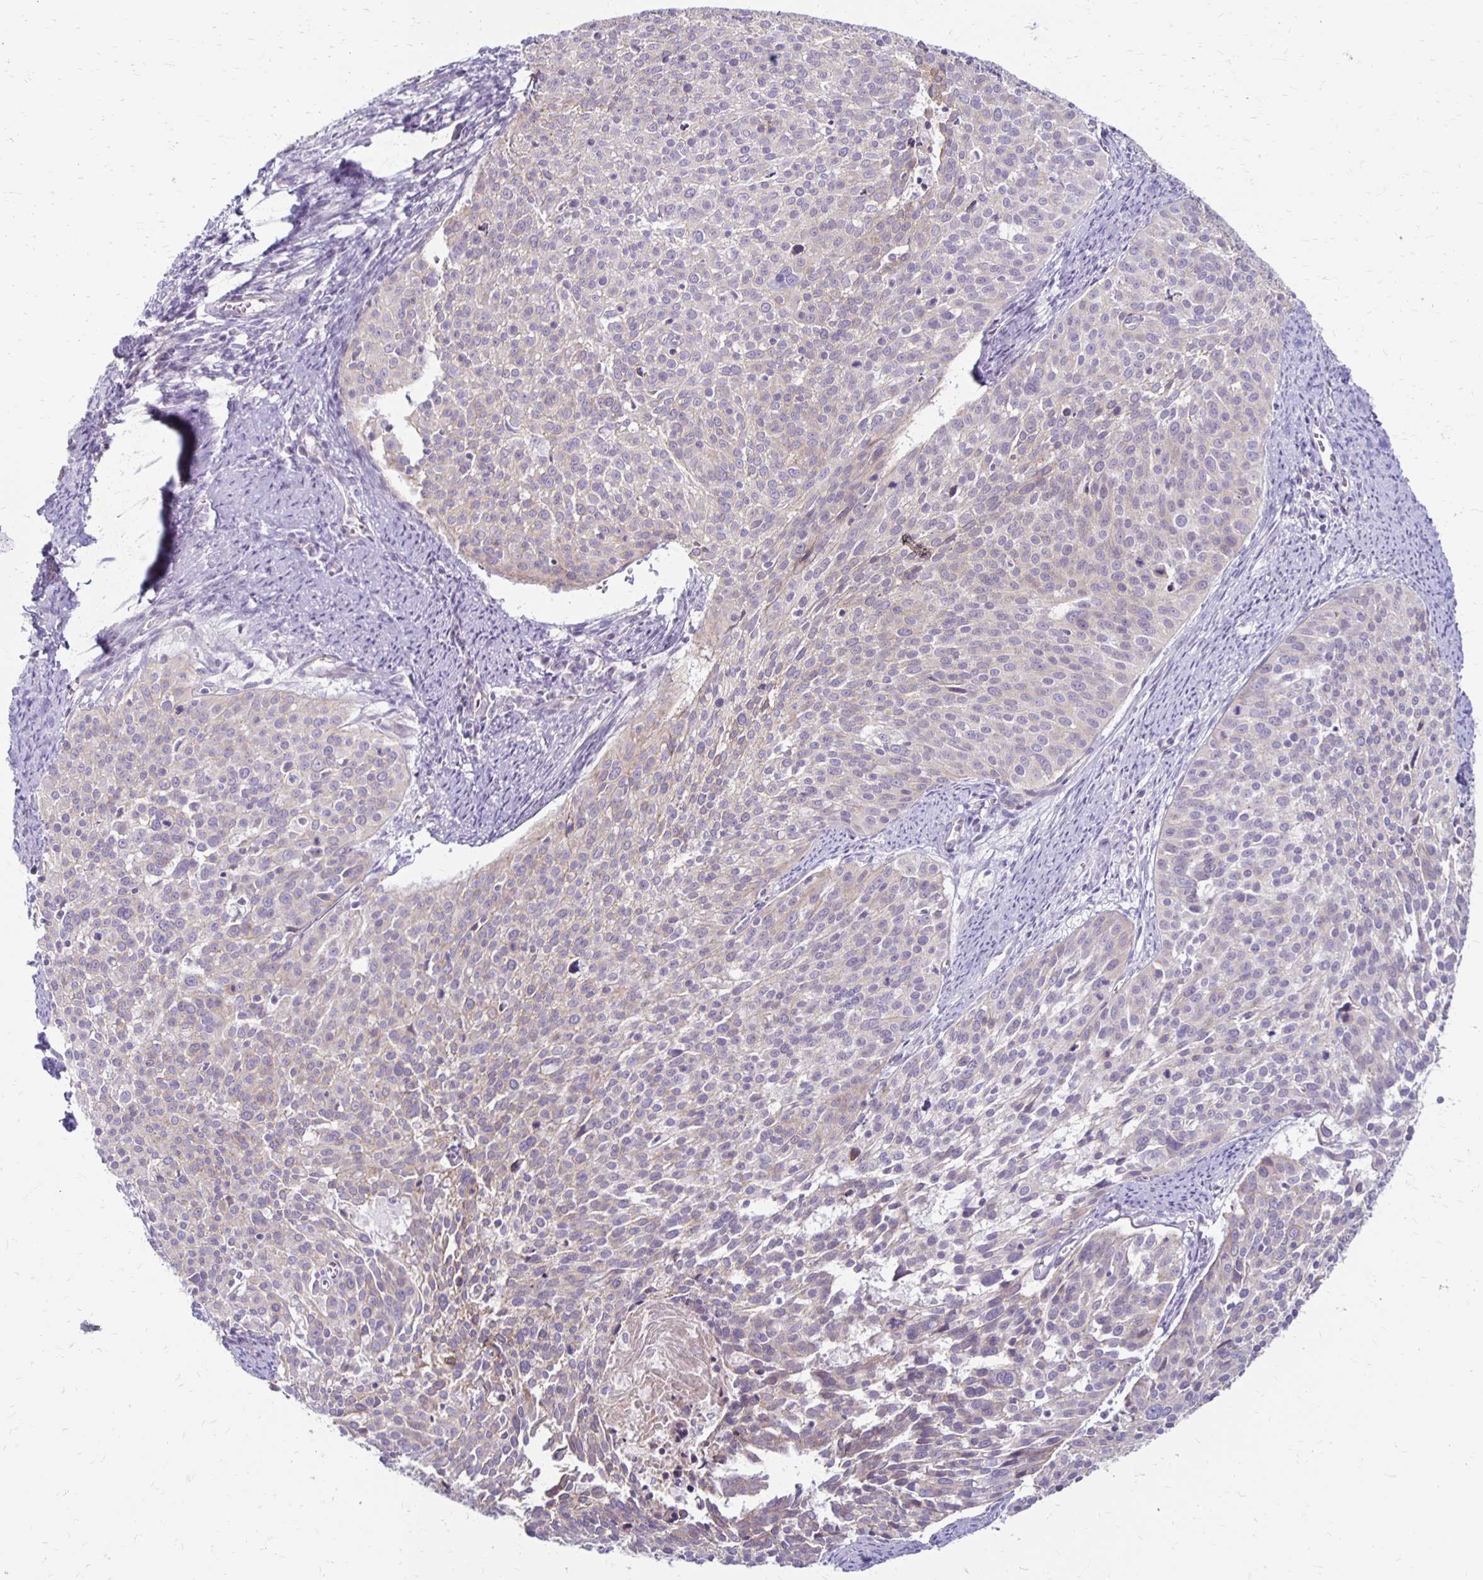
{"staining": {"intensity": "weak", "quantity": "25%-75%", "location": "cytoplasmic/membranous"}, "tissue": "cervical cancer", "cell_type": "Tumor cells", "image_type": "cancer", "snomed": [{"axis": "morphology", "description": "Squamous cell carcinoma, NOS"}, {"axis": "topography", "description": "Cervix"}], "caption": "Immunohistochemistry (IHC) micrograph of cervical squamous cell carcinoma stained for a protein (brown), which displays low levels of weak cytoplasmic/membranous positivity in about 25%-75% of tumor cells.", "gene": "KATNBL1", "patient": {"sex": "female", "age": 39}}